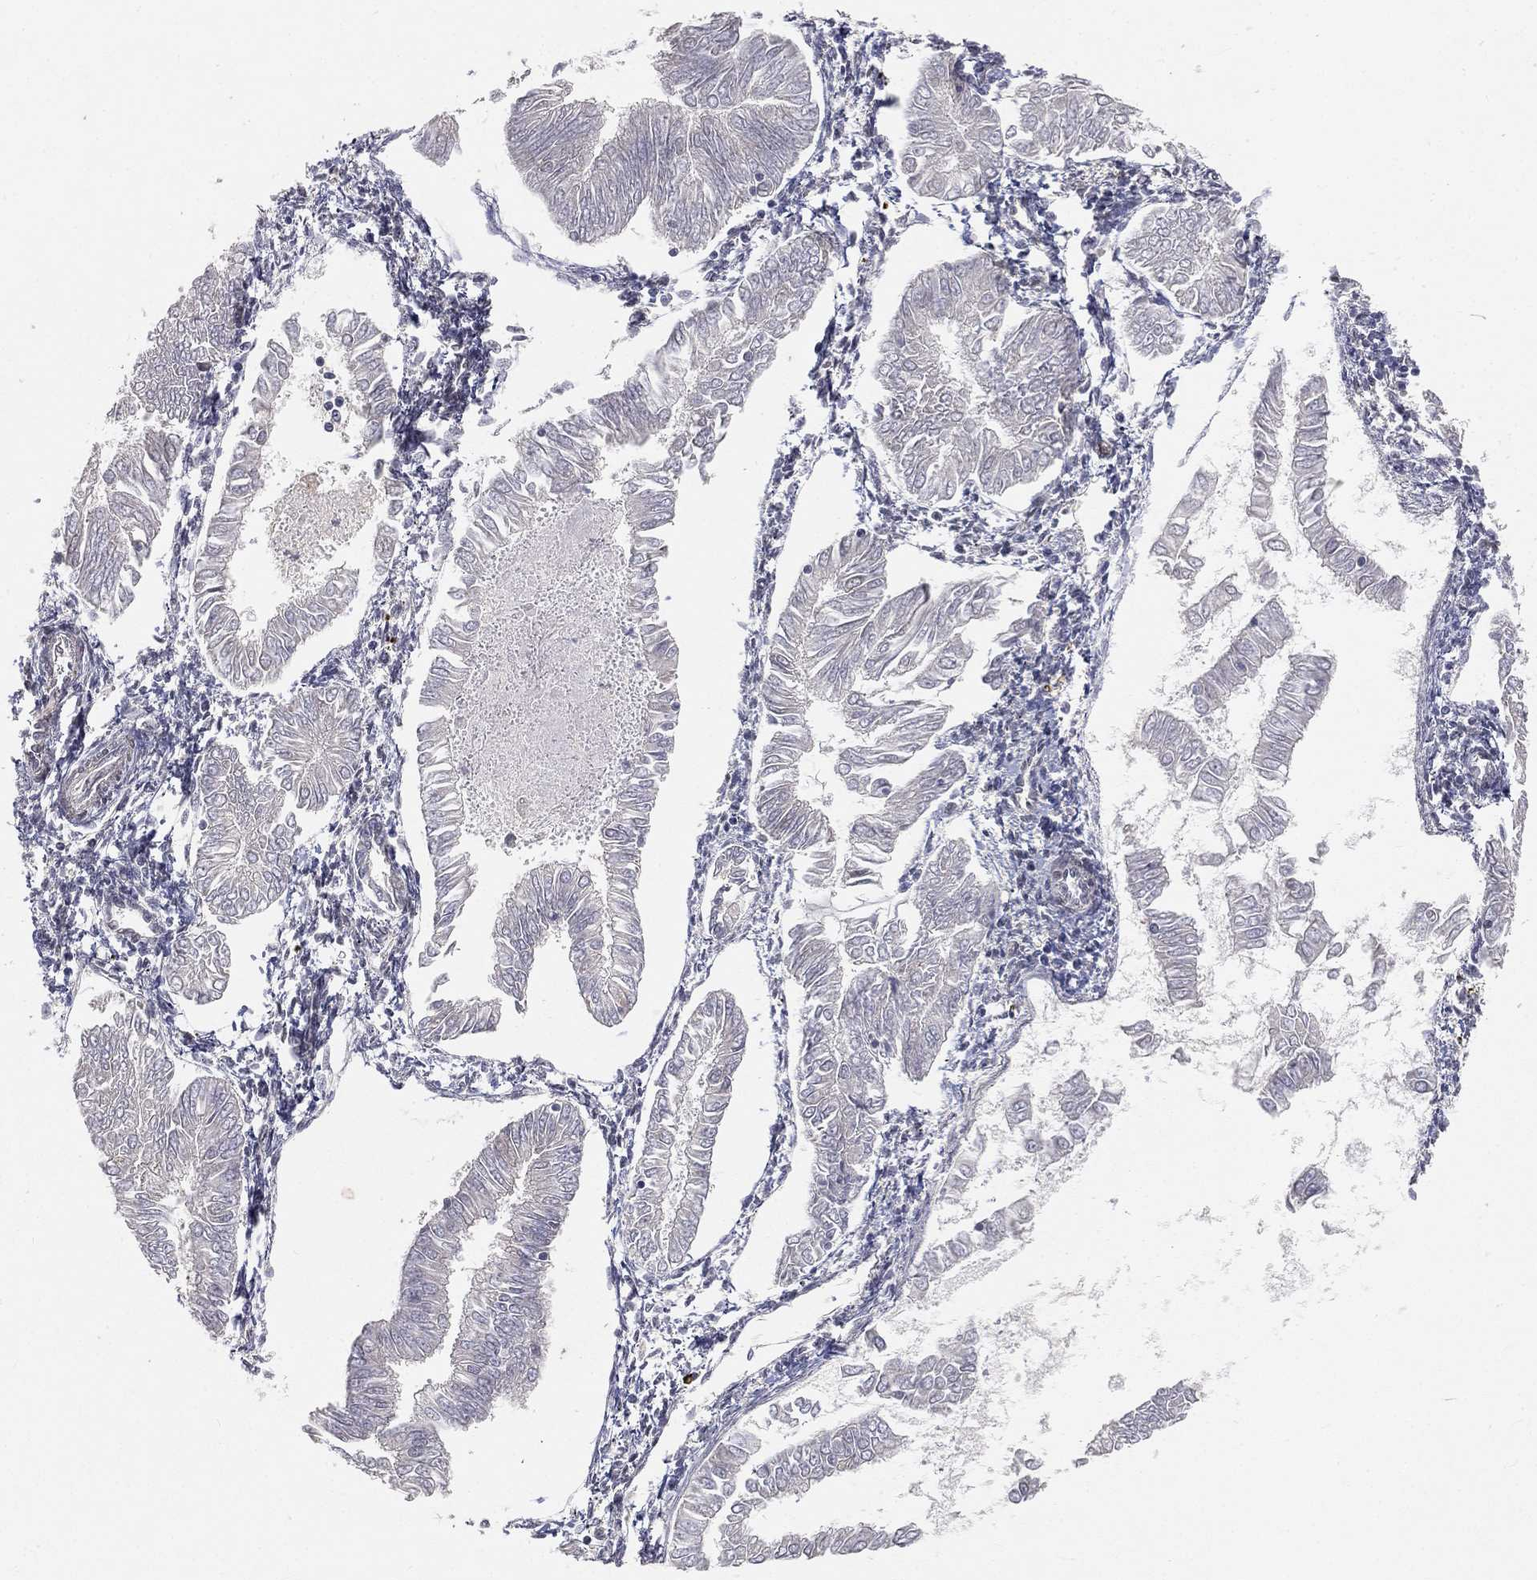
{"staining": {"intensity": "negative", "quantity": "none", "location": "none"}, "tissue": "endometrial cancer", "cell_type": "Tumor cells", "image_type": "cancer", "snomed": [{"axis": "morphology", "description": "Adenocarcinoma, NOS"}, {"axis": "topography", "description": "Endometrium"}], "caption": "Endometrial cancer was stained to show a protein in brown. There is no significant positivity in tumor cells.", "gene": "CRTC3", "patient": {"sex": "female", "age": 53}}